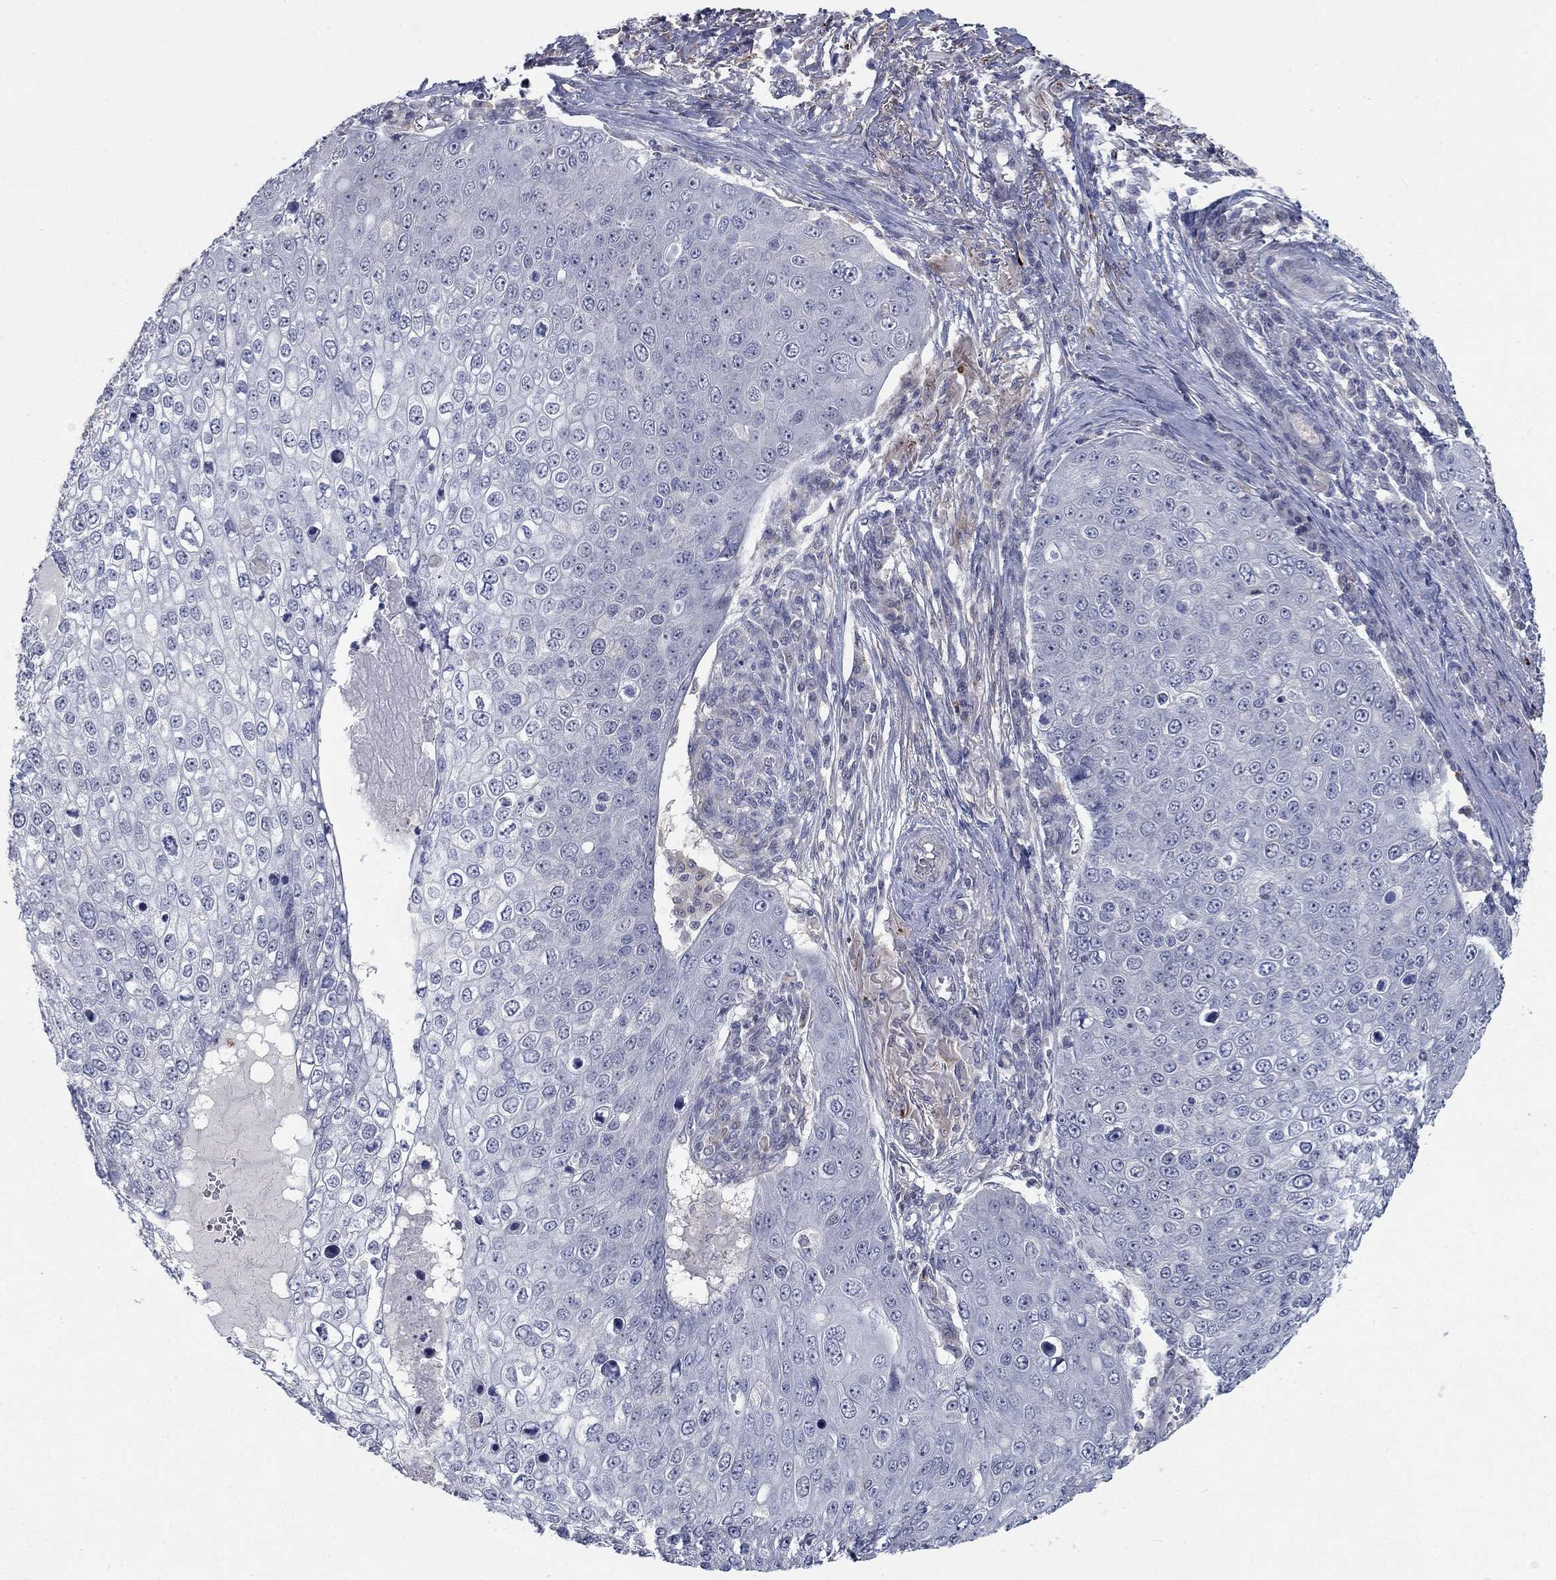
{"staining": {"intensity": "negative", "quantity": "none", "location": "none"}, "tissue": "skin cancer", "cell_type": "Tumor cells", "image_type": "cancer", "snomed": [{"axis": "morphology", "description": "Squamous cell carcinoma, NOS"}, {"axis": "topography", "description": "Skin"}], "caption": "Immunohistochemical staining of human skin cancer exhibits no significant expression in tumor cells.", "gene": "MTSS2", "patient": {"sex": "male", "age": 71}}